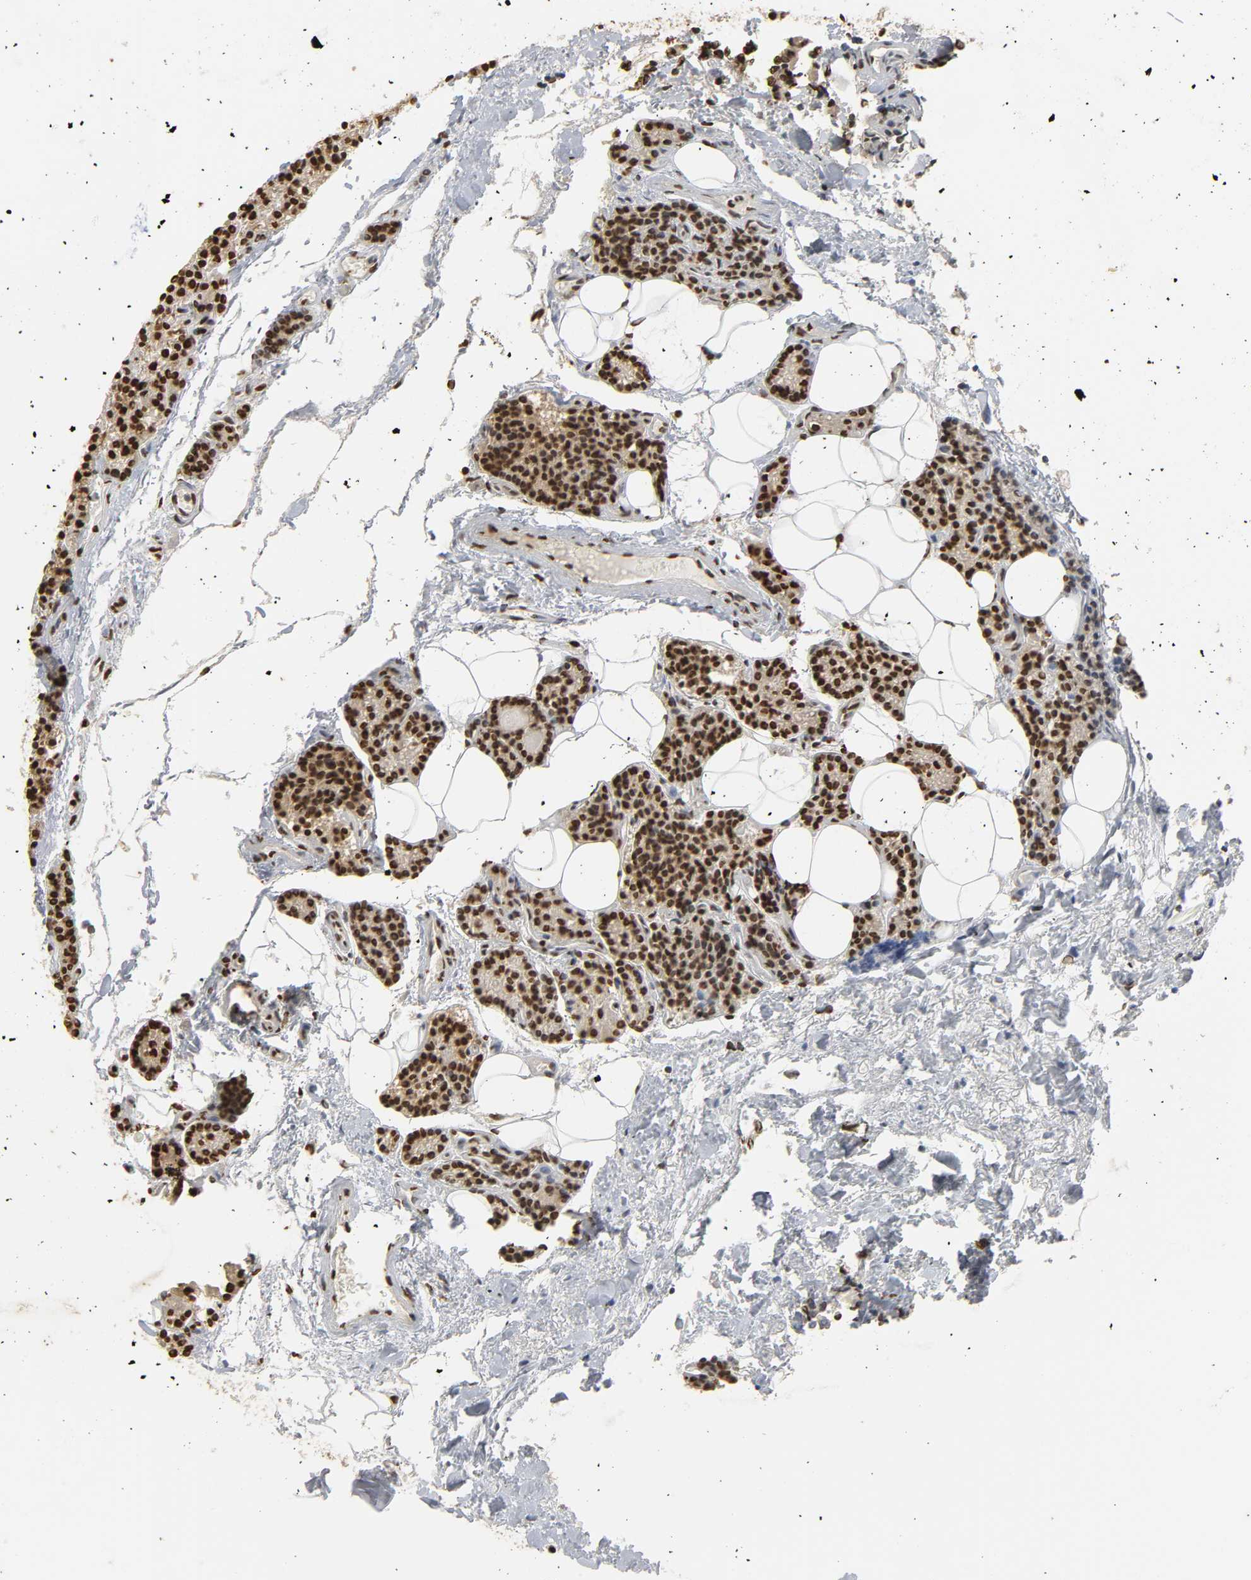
{"staining": {"intensity": "strong", "quantity": ">75%", "location": "nuclear"}, "tissue": "parathyroid gland", "cell_type": "Glandular cells", "image_type": "normal", "snomed": [{"axis": "morphology", "description": "Normal tissue, NOS"}, {"axis": "topography", "description": "Parathyroid gland"}], "caption": "DAB (3,3'-diaminobenzidine) immunohistochemical staining of normal human parathyroid gland exhibits strong nuclear protein expression in about >75% of glandular cells.", "gene": "HNRNPC", "patient": {"sex": "female", "age": 50}}